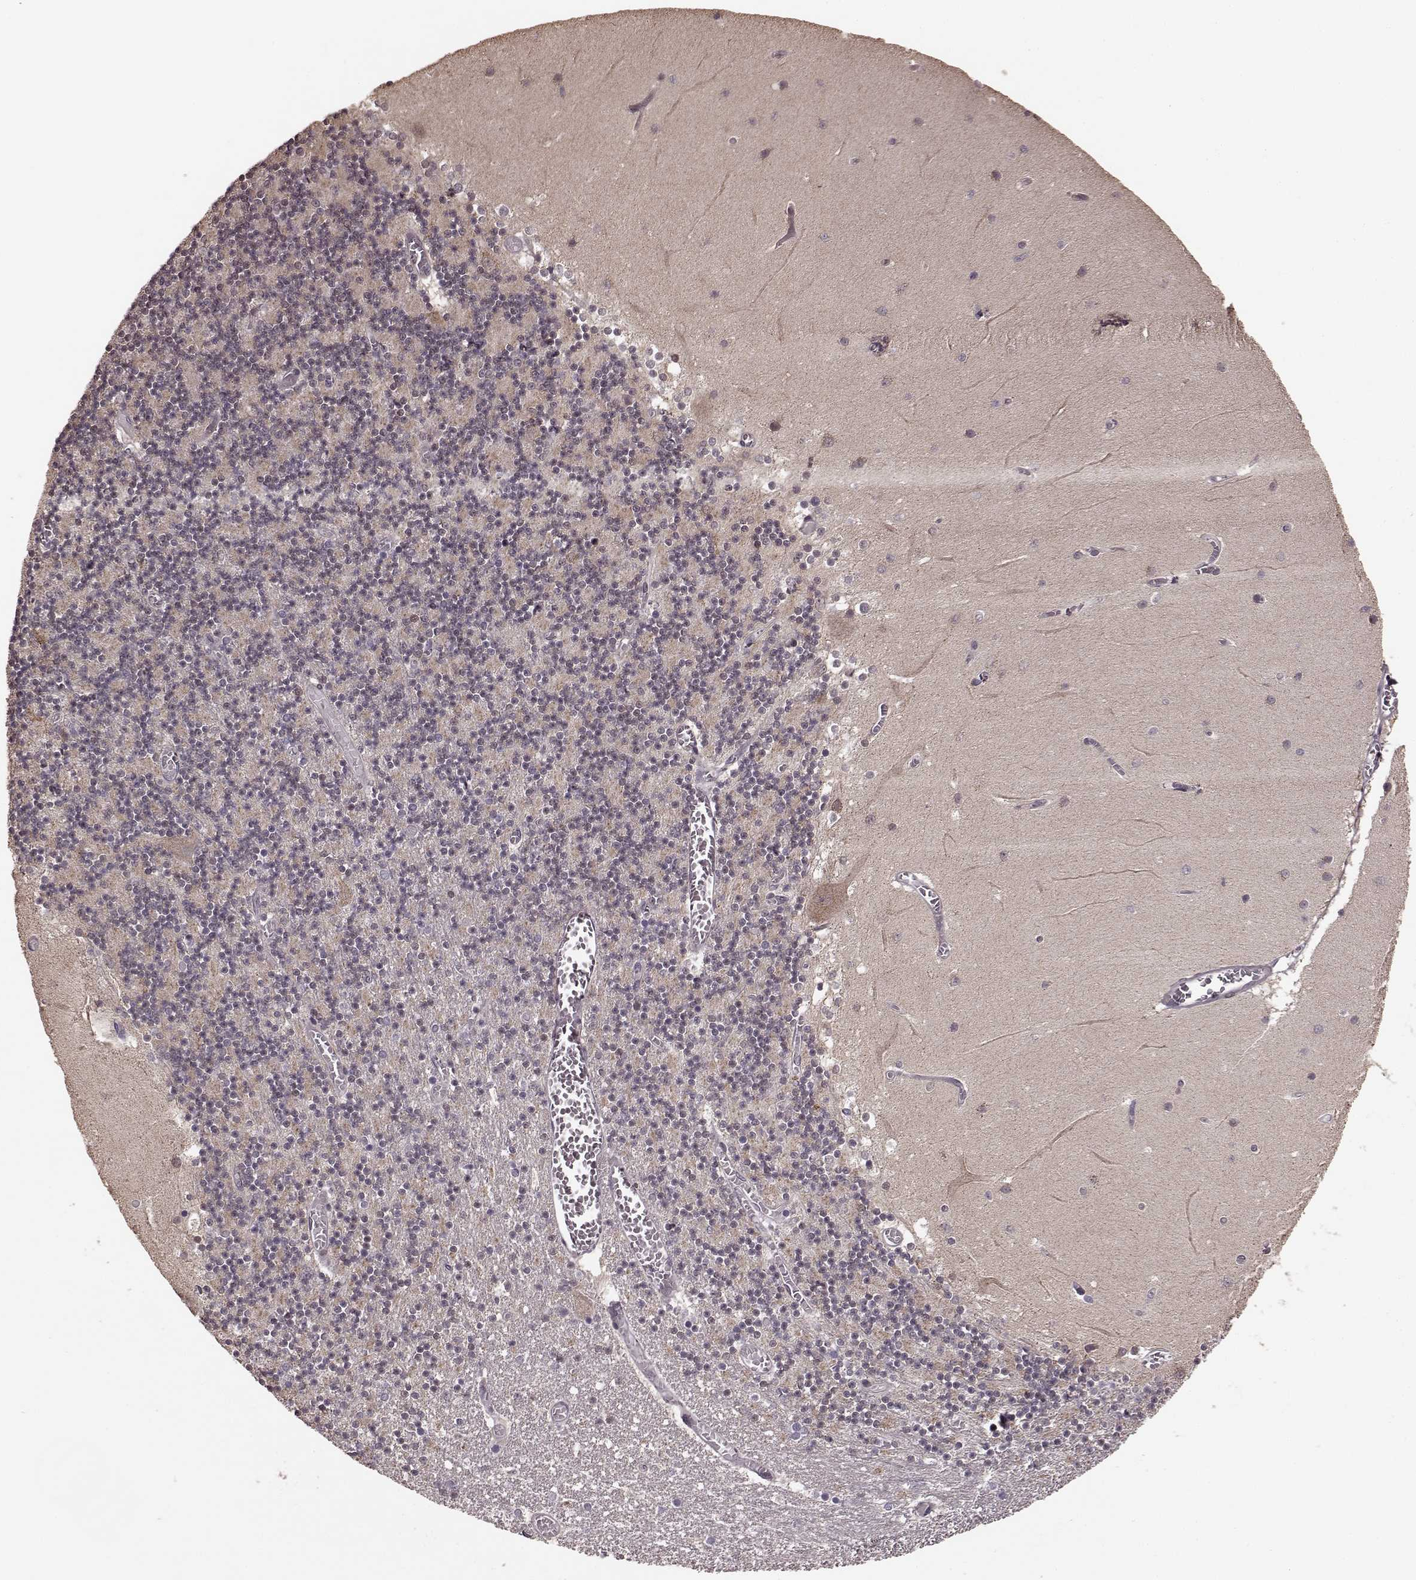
{"staining": {"intensity": "weak", "quantity": ">75%", "location": "cytoplasmic/membranous"}, "tissue": "cerebellum", "cell_type": "Cells in granular layer", "image_type": "normal", "snomed": [{"axis": "morphology", "description": "Normal tissue, NOS"}, {"axis": "topography", "description": "Cerebellum"}], "caption": "About >75% of cells in granular layer in normal cerebellum exhibit weak cytoplasmic/membranous protein expression as visualized by brown immunohistochemical staining.", "gene": "PLCB4", "patient": {"sex": "female", "age": 28}}